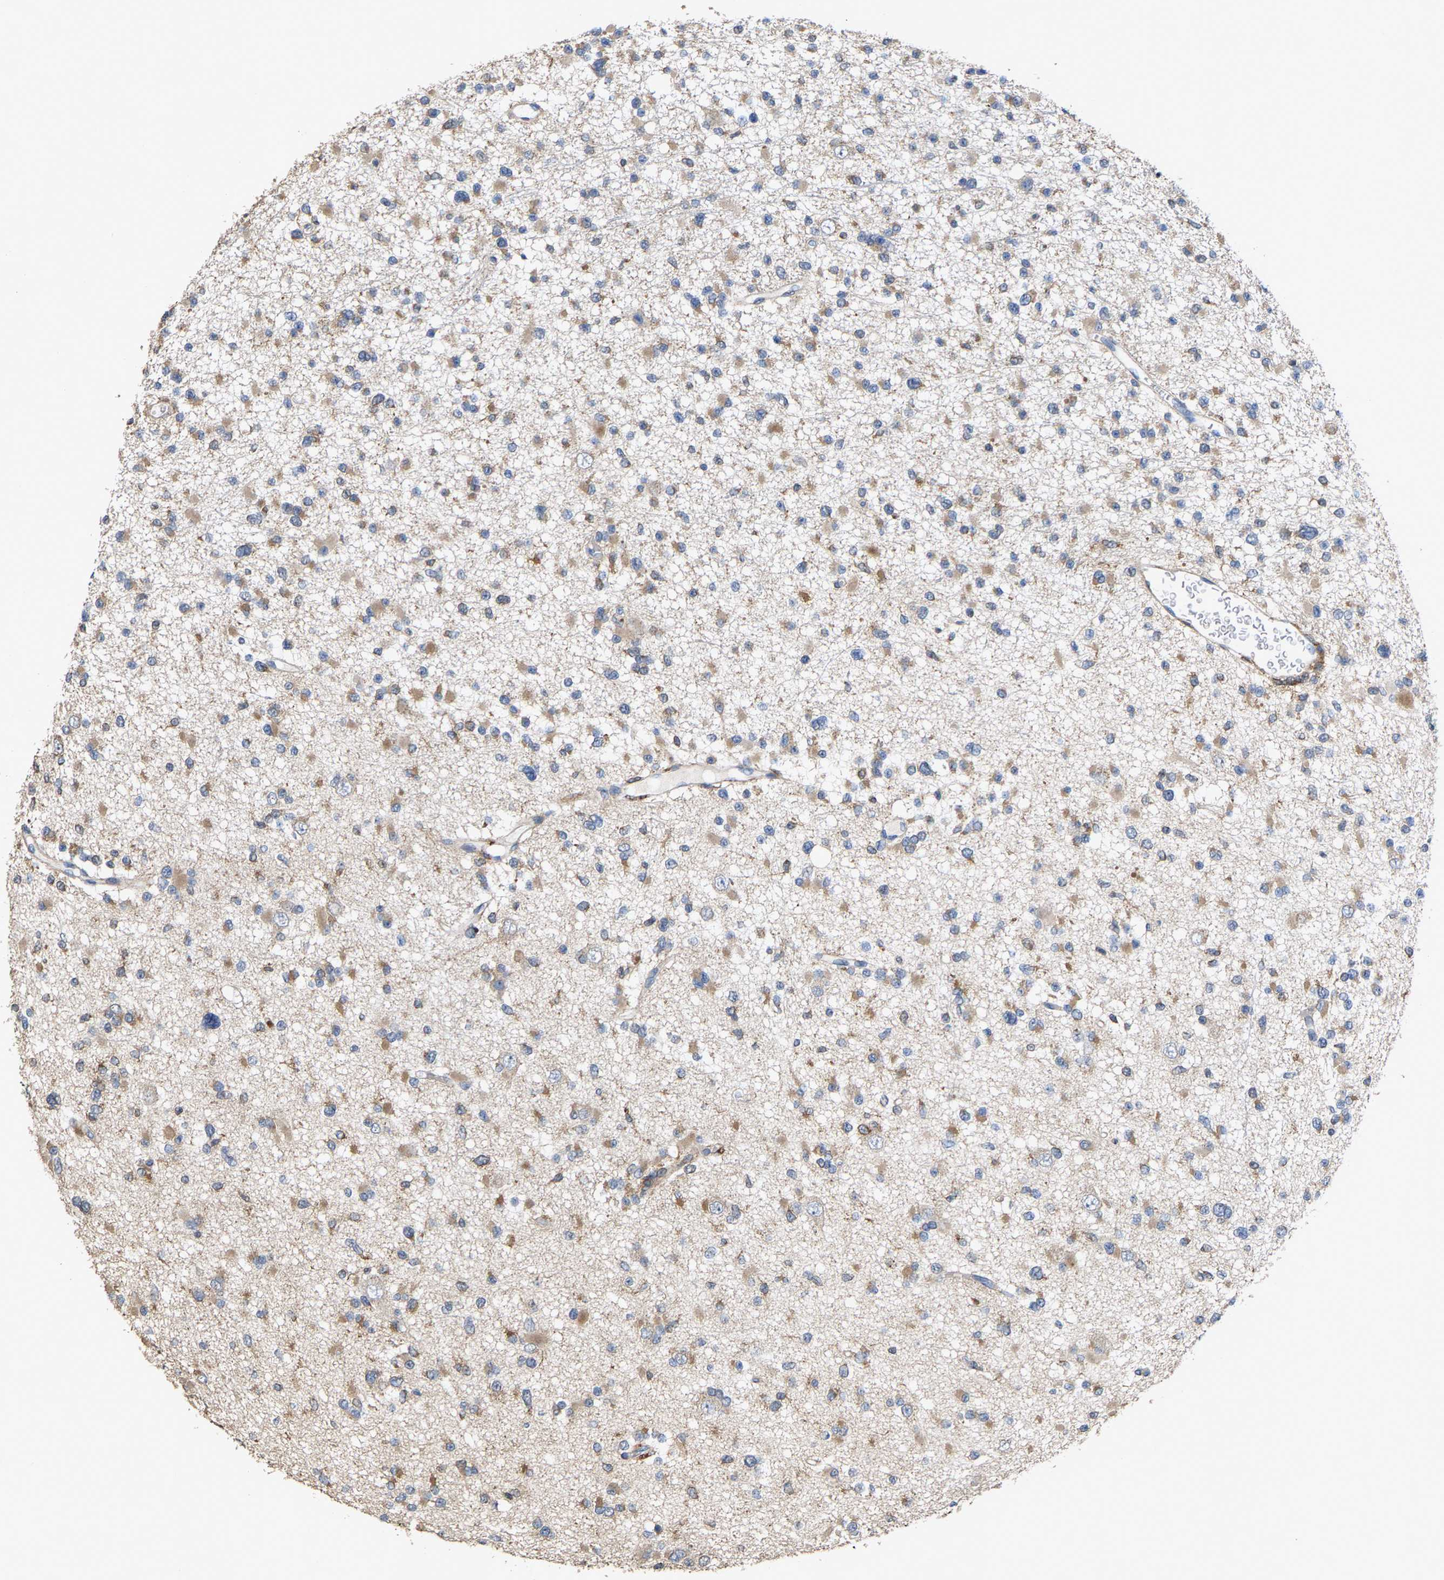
{"staining": {"intensity": "moderate", "quantity": ">75%", "location": "cytoplasmic/membranous"}, "tissue": "glioma", "cell_type": "Tumor cells", "image_type": "cancer", "snomed": [{"axis": "morphology", "description": "Glioma, malignant, Low grade"}, {"axis": "topography", "description": "Brain"}], "caption": "Glioma stained with DAB immunohistochemistry demonstrates medium levels of moderate cytoplasmic/membranous staining in about >75% of tumor cells. The staining was performed using DAB to visualize the protein expression in brown, while the nuclei were stained in blue with hematoxylin (Magnification: 20x).", "gene": "FGD3", "patient": {"sex": "female", "age": 22}}